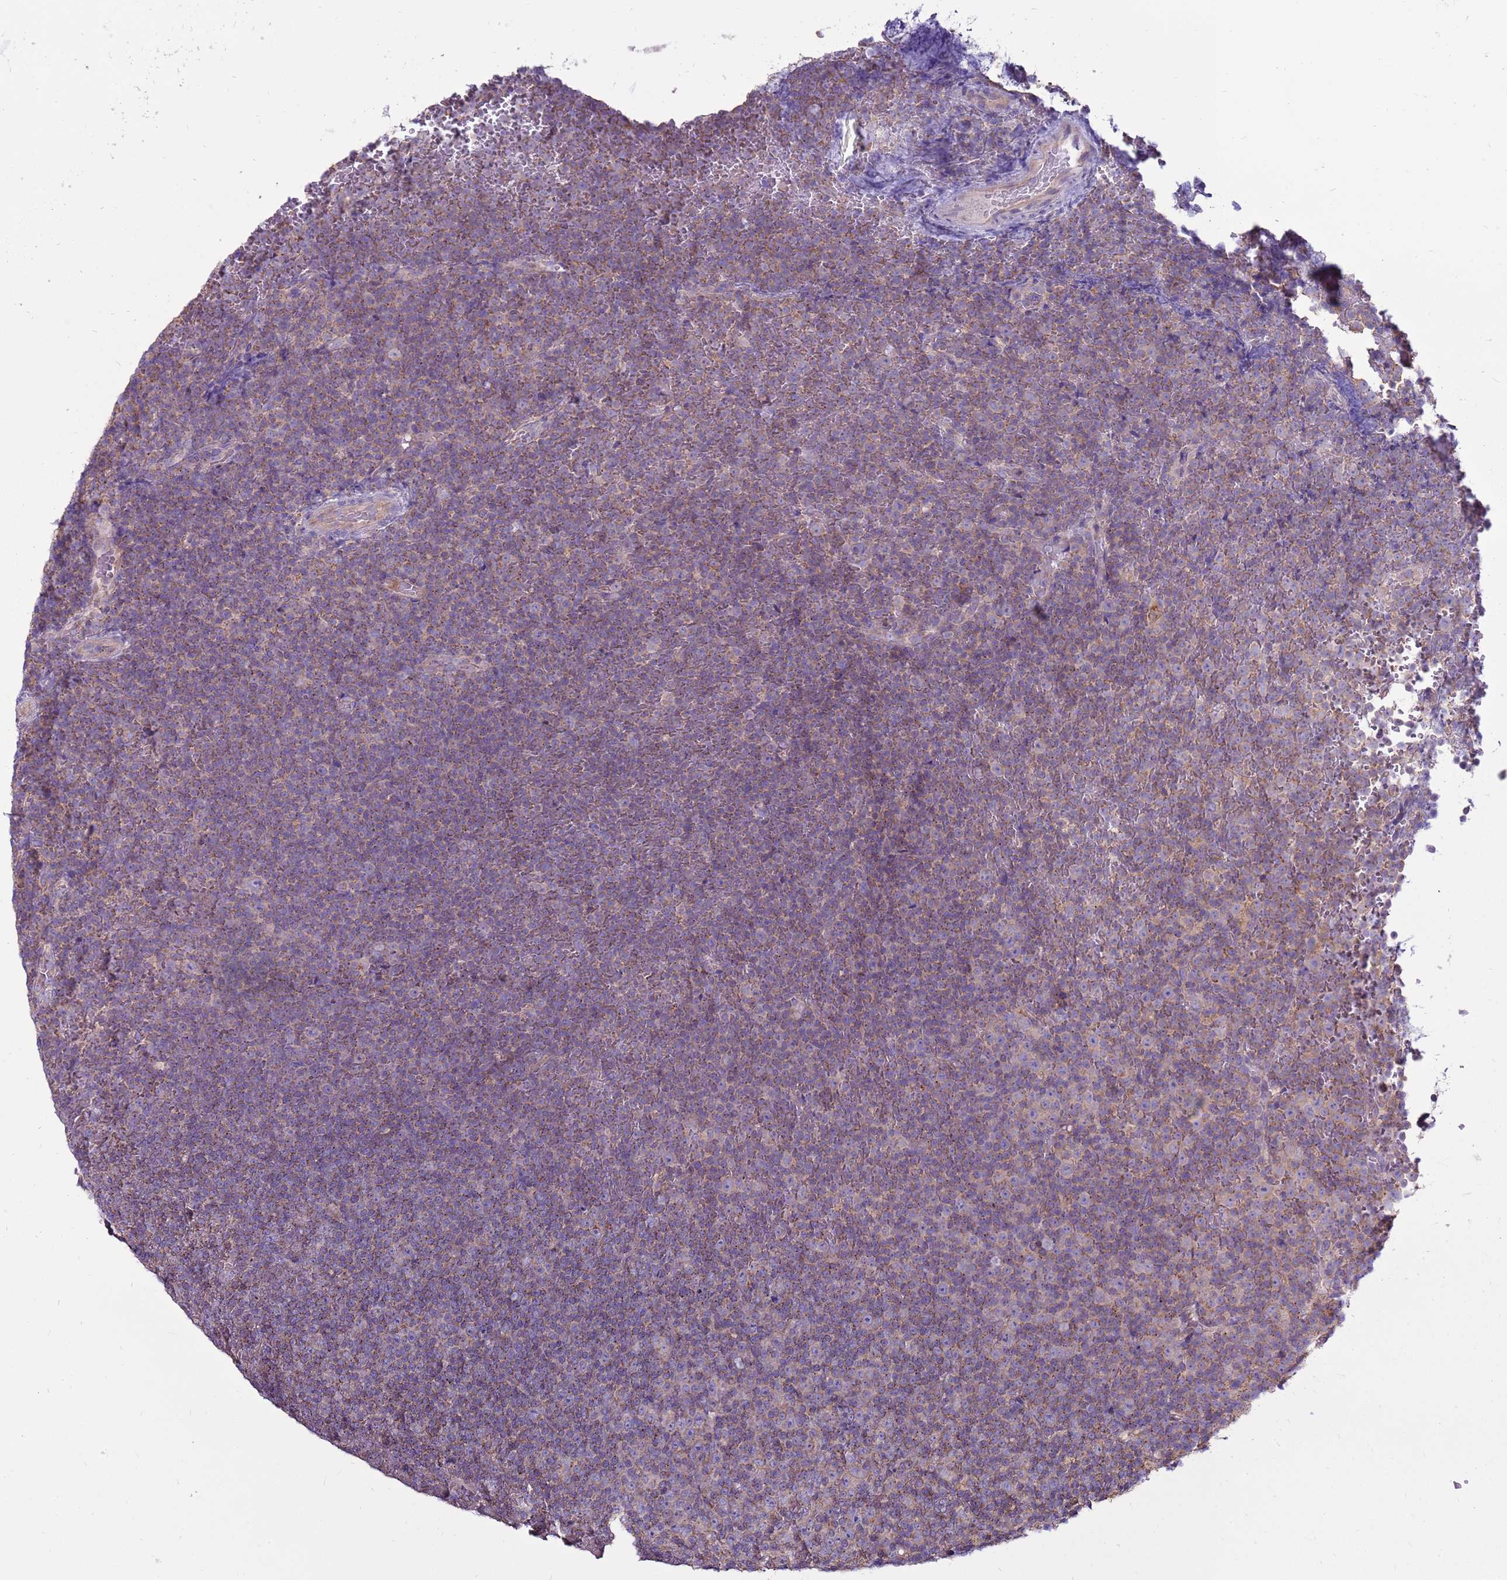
{"staining": {"intensity": "weak", "quantity": "25%-75%", "location": "cytoplasmic/membranous"}, "tissue": "lymphoma", "cell_type": "Tumor cells", "image_type": "cancer", "snomed": [{"axis": "morphology", "description": "Malignant lymphoma, non-Hodgkin's type, Low grade"}, {"axis": "topography", "description": "Lymph node"}], "caption": "There is low levels of weak cytoplasmic/membranous staining in tumor cells of lymphoma, as demonstrated by immunohistochemical staining (brown color).", "gene": "TRAPPC4", "patient": {"sex": "female", "age": 67}}